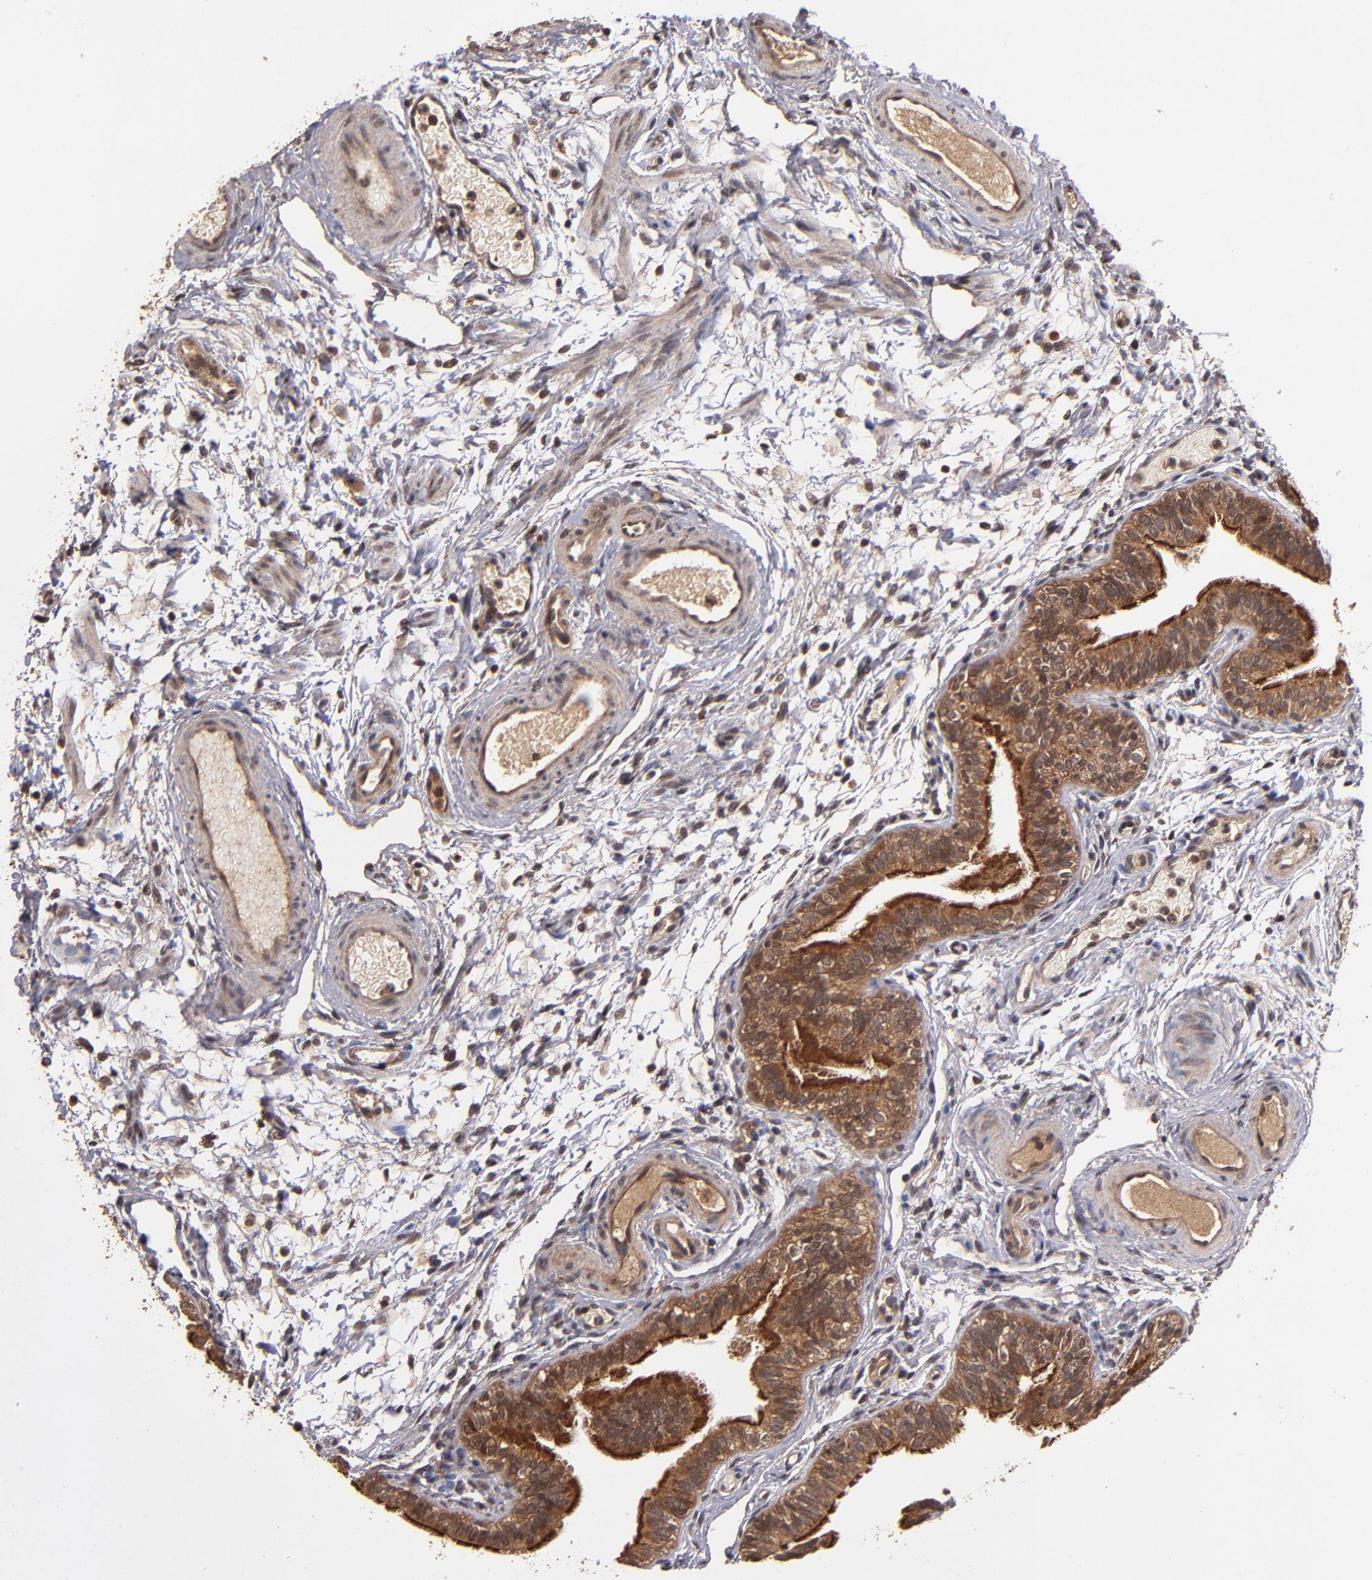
{"staining": {"intensity": "strong", "quantity": ">75%", "location": "cytoplasmic/membranous"}, "tissue": "fallopian tube", "cell_type": "Glandular cells", "image_type": "normal", "snomed": [{"axis": "morphology", "description": "Normal tissue, NOS"}, {"axis": "morphology", "description": "Dermoid, NOS"}, {"axis": "topography", "description": "Fallopian tube"}], "caption": "Immunohistochemical staining of benign human fallopian tube reveals strong cytoplasmic/membranous protein staining in approximately >75% of glandular cells.", "gene": "NFE2L2", "patient": {"sex": "female", "age": 33}}